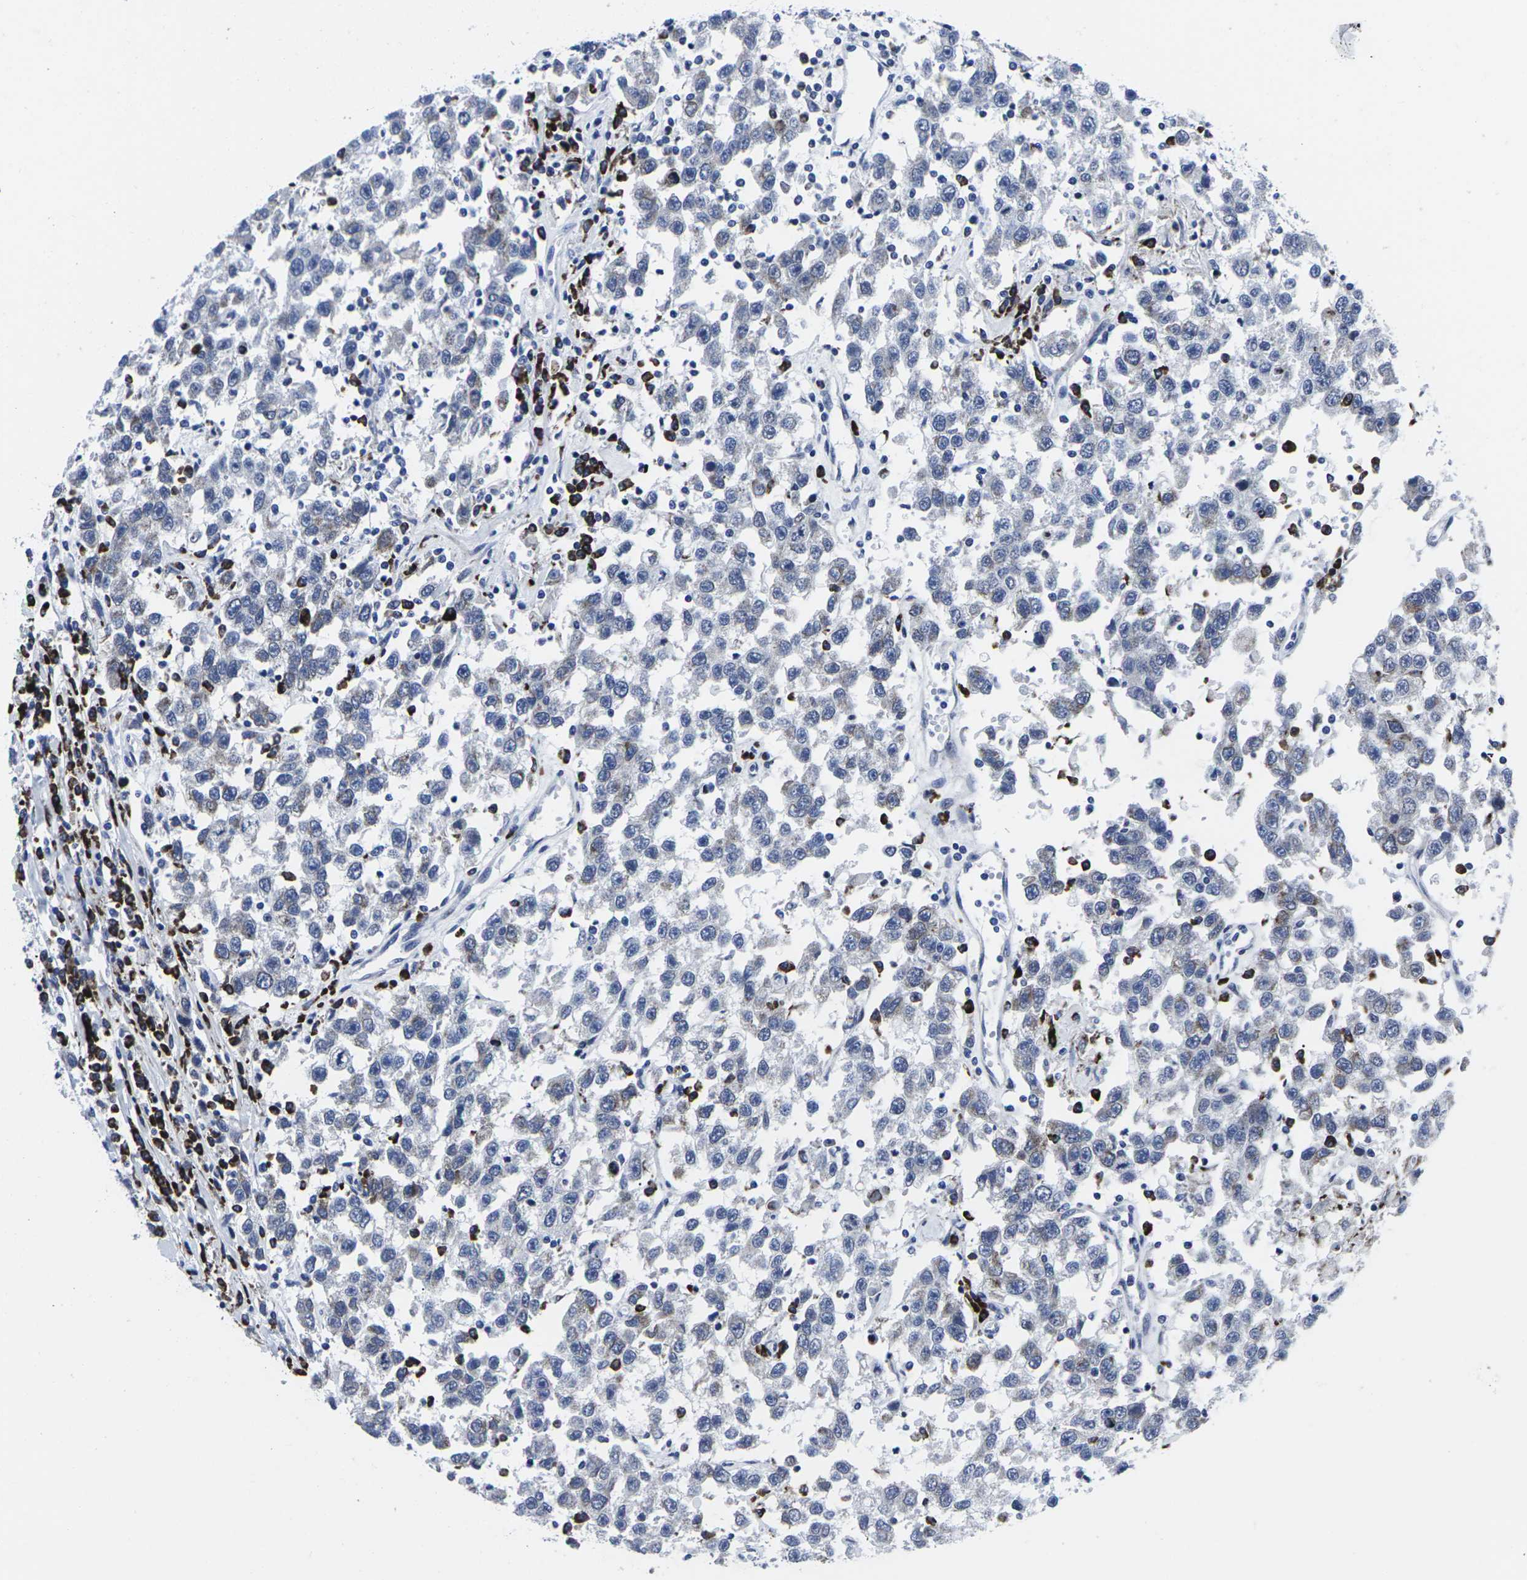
{"staining": {"intensity": "weak", "quantity": "<25%", "location": "cytoplasmic/membranous"}, "tissue": "testis cancer", "cell_type": "Tumor cells", "image_type": "cancer", "snomed": [{"axis": "morphology", "description": "Seminoma, NOS"}, {"axis": "topography", "description": "Testis"}], "caption": "DAB immunohistochemical staining of human testis seminoma demonstrates no significant staining in tumor cells.", "gene": "RPN1", "patient": {"sex": "male", "age": 41}}